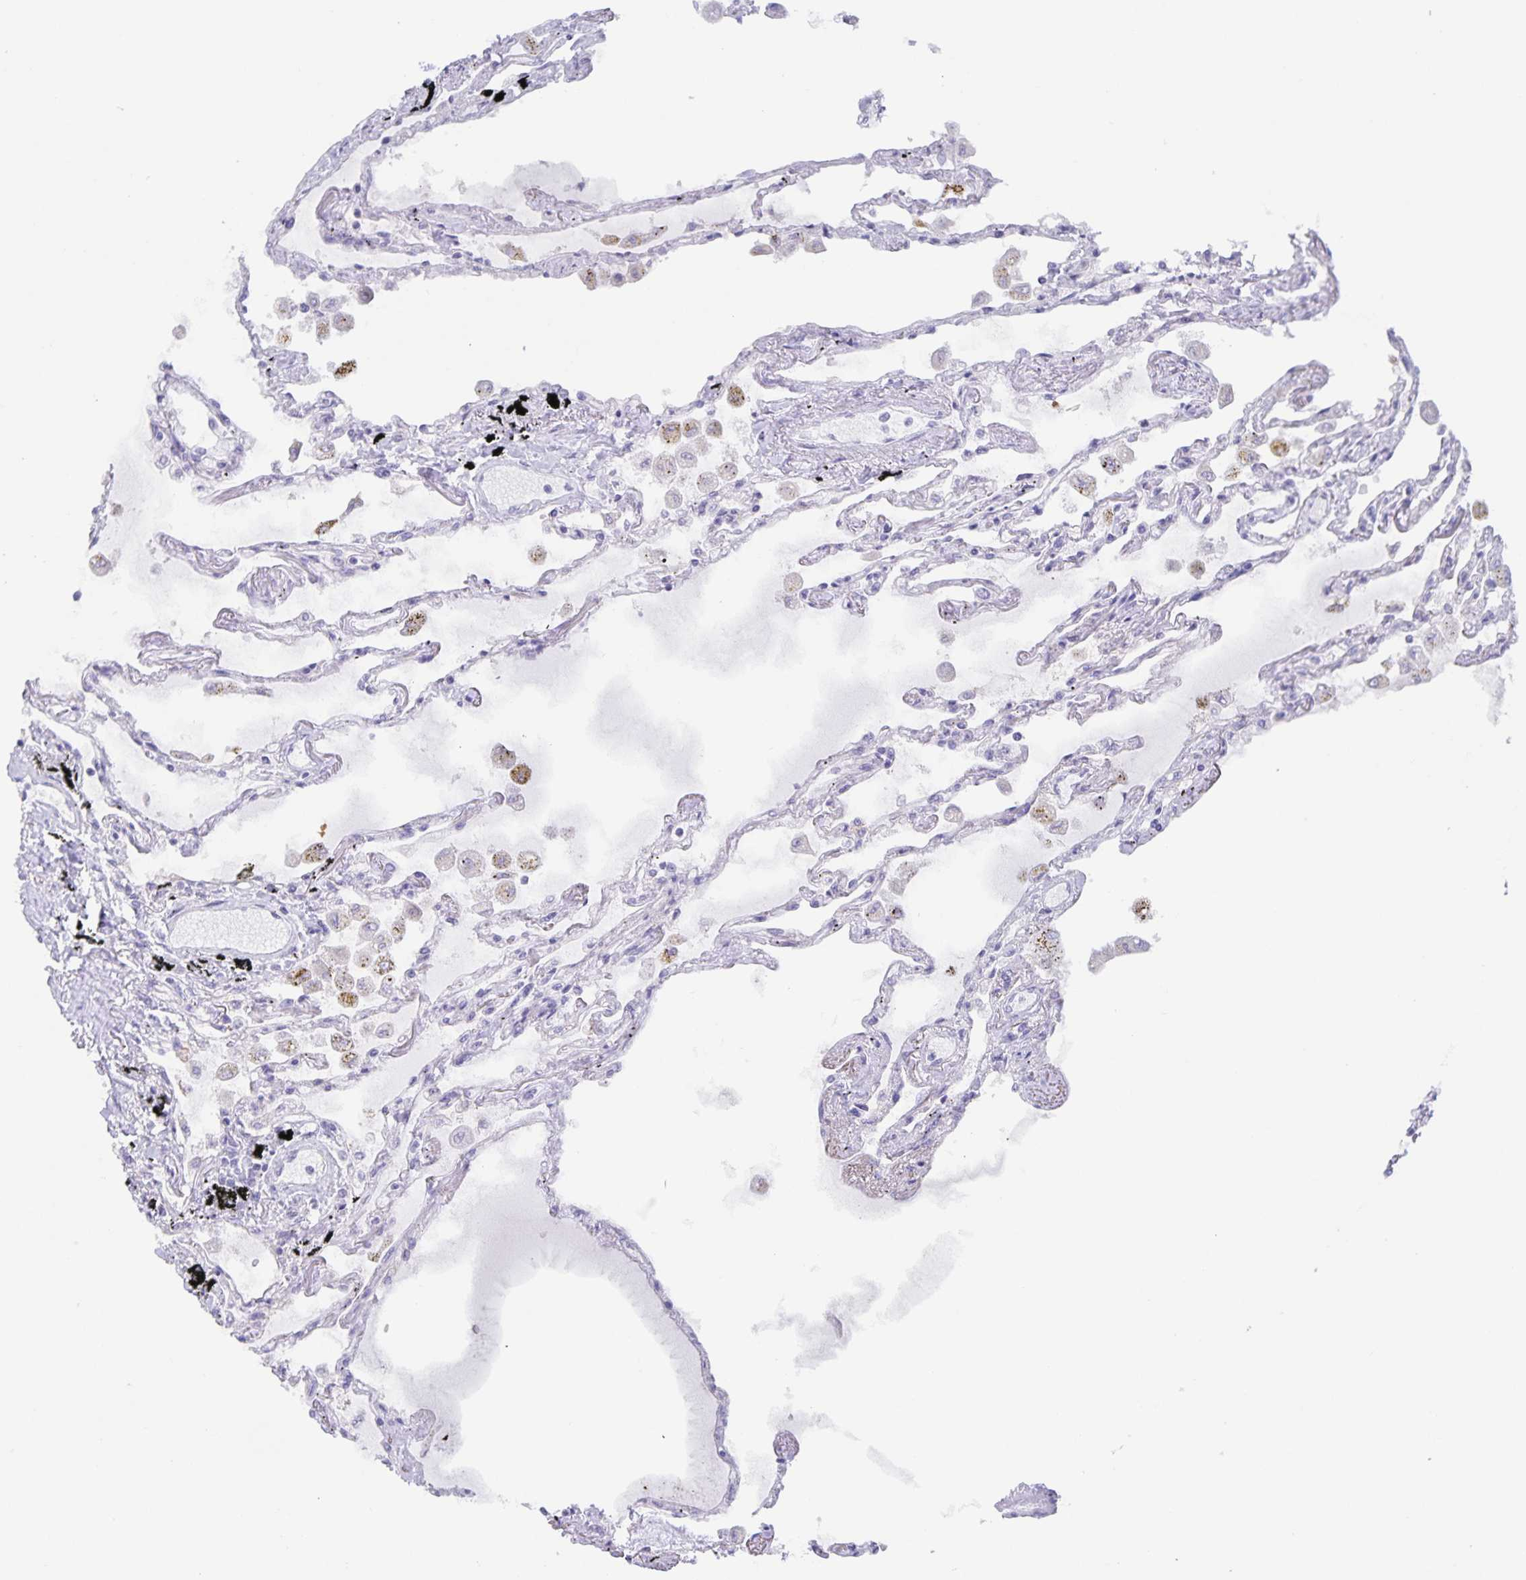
{"staining": {"intensity": "weak", "quantity": "25%-75%", "location": "cytoplasmic/membranous"}, "tissue": "lung", "cell_type": "Alveolar cells", "image_type": "normal", "snomed": [{"axis": "morphology", "description": "Normal tissue, NOS"}, {"axis": "morphology", "description": "Adenocarcinoma, NOS"}, {"axis": "topography", "description": "Cartilage tissue"}, {"axis": "topography", "description": "Lung"}], "caption": "An immunohistochemistry photomicrograph of normal tissue is shown. Protein staining in brown shows weak cytoplasmic/membranous positivity in lung within alveolar cells.", "gene": "AQP4", "patient": {"sex": "female", "age": 67}}